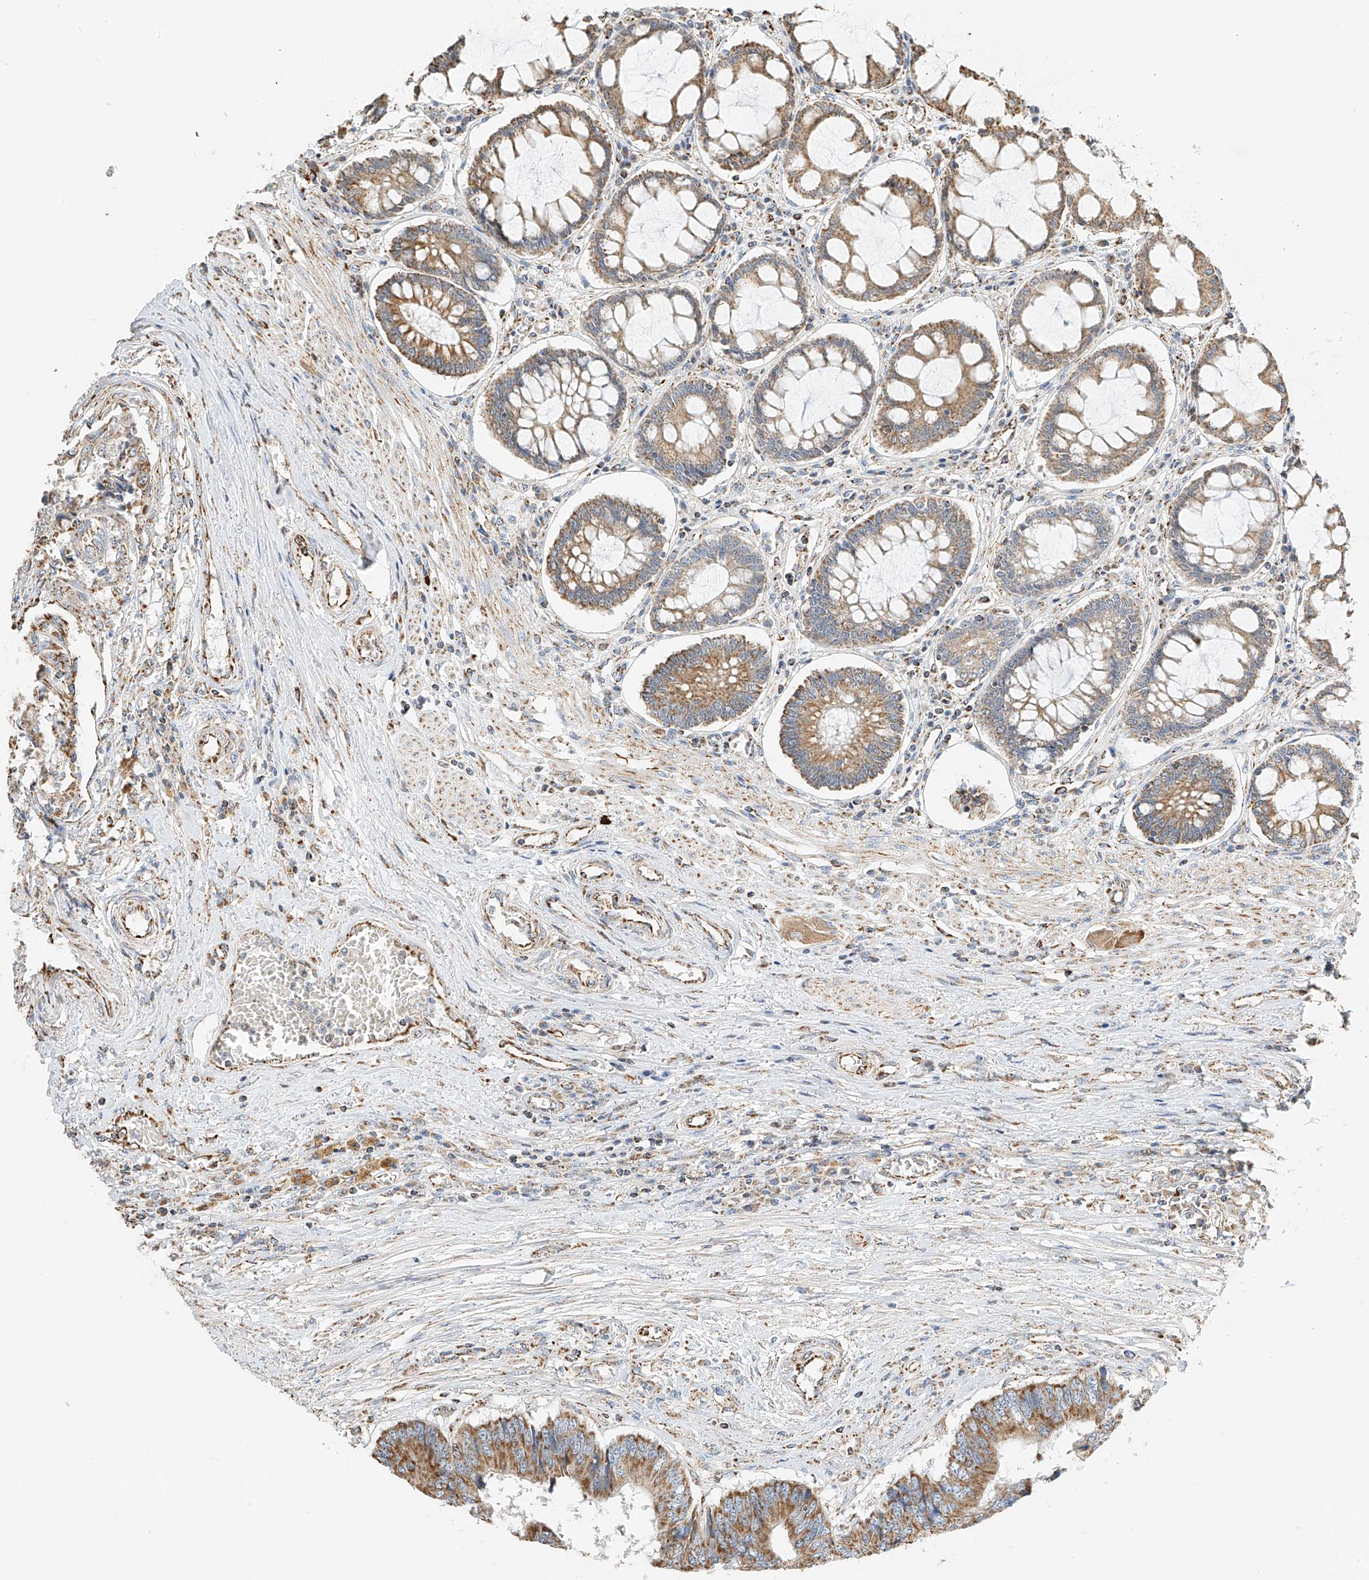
{"staining": {"intensity": "moderate", "quantity": ">75%", "location": "cytoplasmic/membranous"}, "tissue": "colorectal cancer", "cell_type": "Tumor cells", "image_type": "cancer", "snomed": [{"axis": "morphology", "description": "Adenocarcinoma, NOS"}, {"axis": "topography", "description": "Rectum"}], "caption": "Brown immunohistochemical staining in colorectal cancer exhibits moderate cytoplasmic/membranous expression in approximately >75% of tumor cells. (Stains: DAB (3,3'-diaminobenzidine) in brown, nuclei in blue, Microscopy: brightfield microscopy at high magnification).", "gene": "YIPF7", "patient": {"sex": "male", "age": 84}}